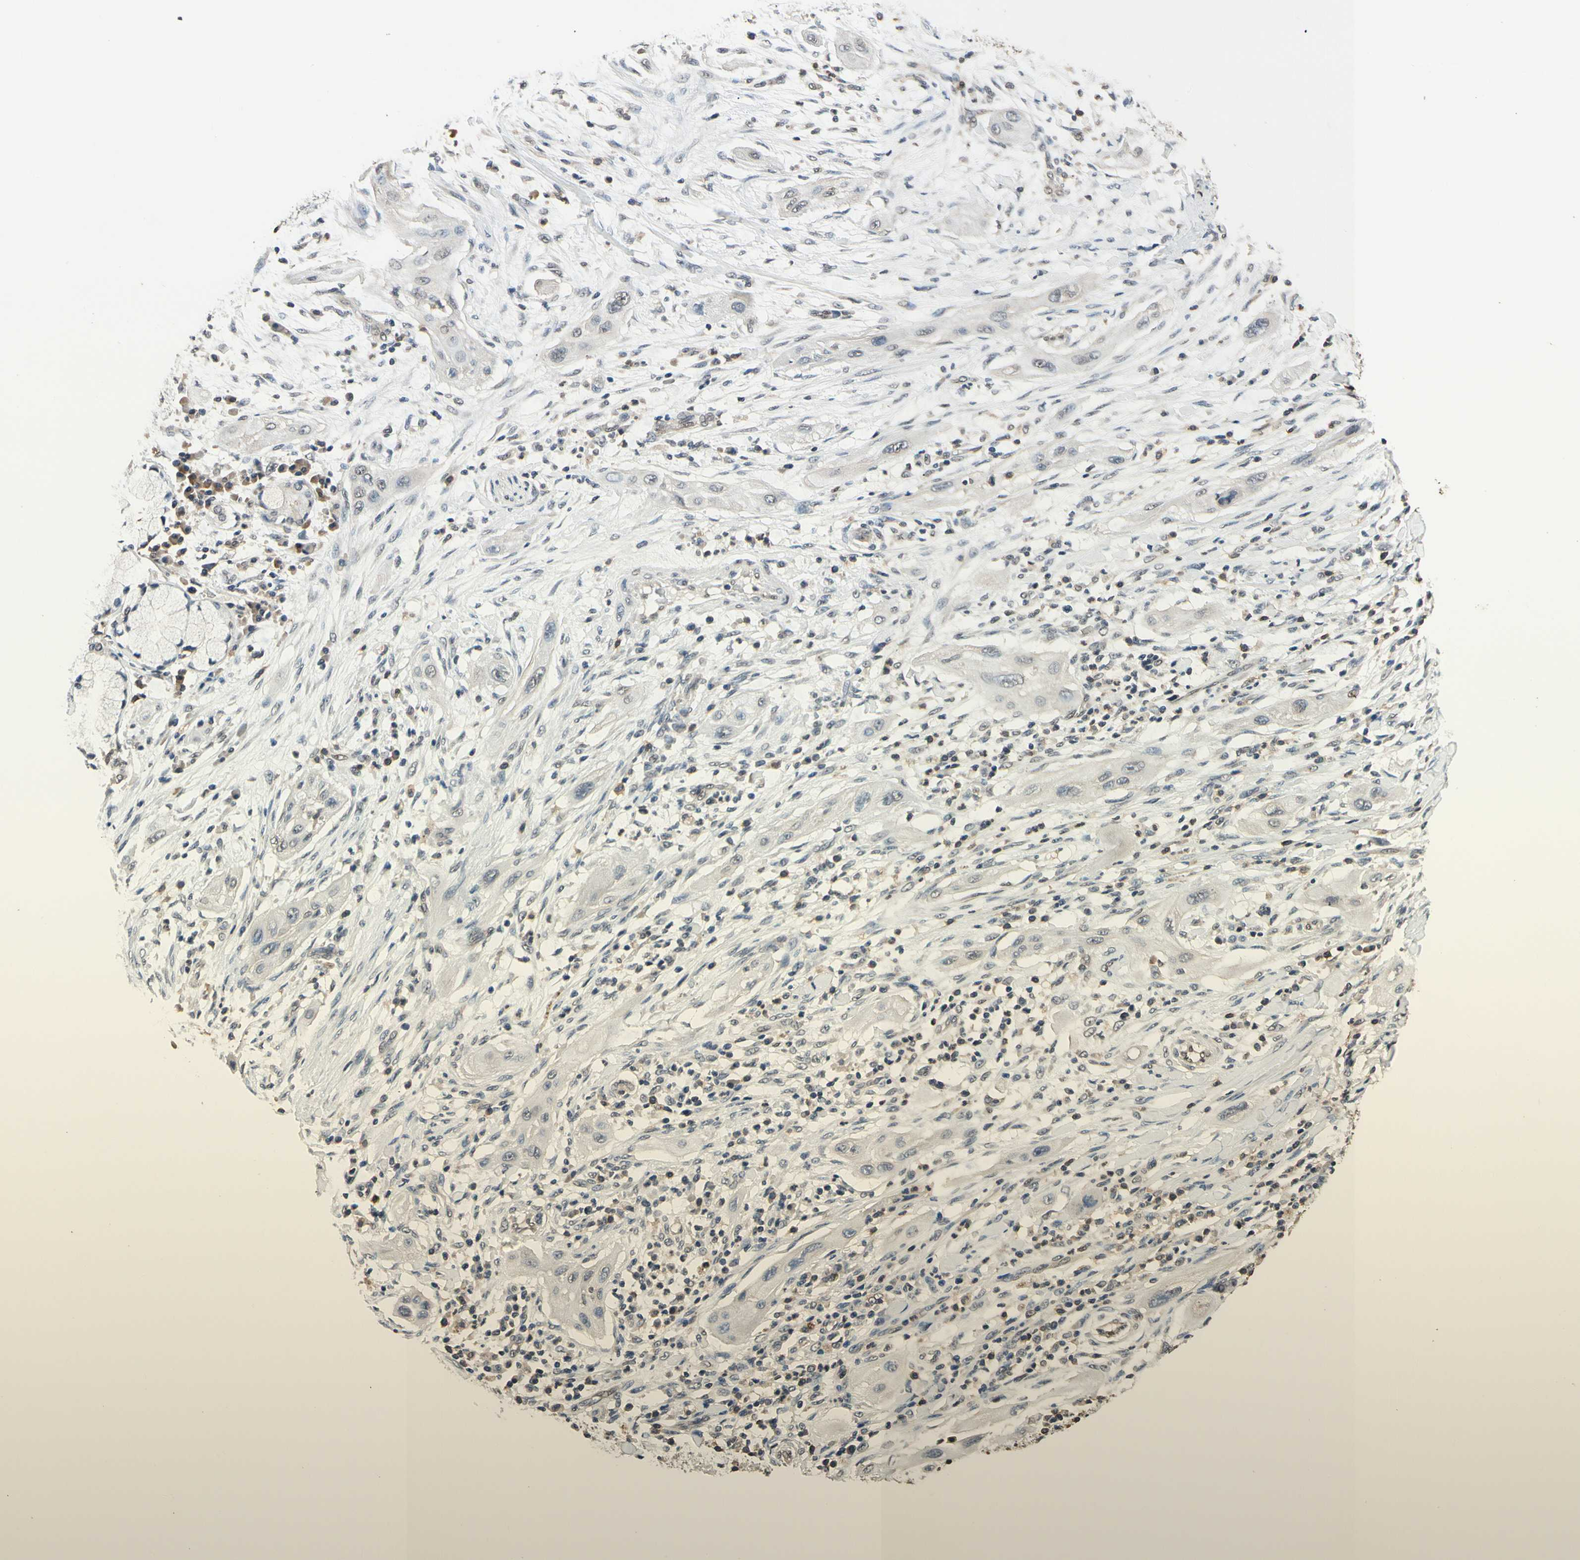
{"staining": {"intensity": "moderate", "quantity": "<25%", "location": "cytoplasmic/membranous"}, "tissue": "lung cancer", "cell_type": "Tumor cells", "image_type": "cancer", "snomed": [{"axis": "morphology", "description": "Squamous cell carcinoma, NOS"}, {"axis": "topography", "description": "Lung"}], "caption": "IHC (DAB (3,3'-diaminobenzidine)) staining of human squamous cell carcinoma (lung) exhibits moderate cytoplasmic/membranous protein positivity in approximately <25% of tumor cells.", "gene": "GCLC", "patient": {"sex": "female", "age": 47}}